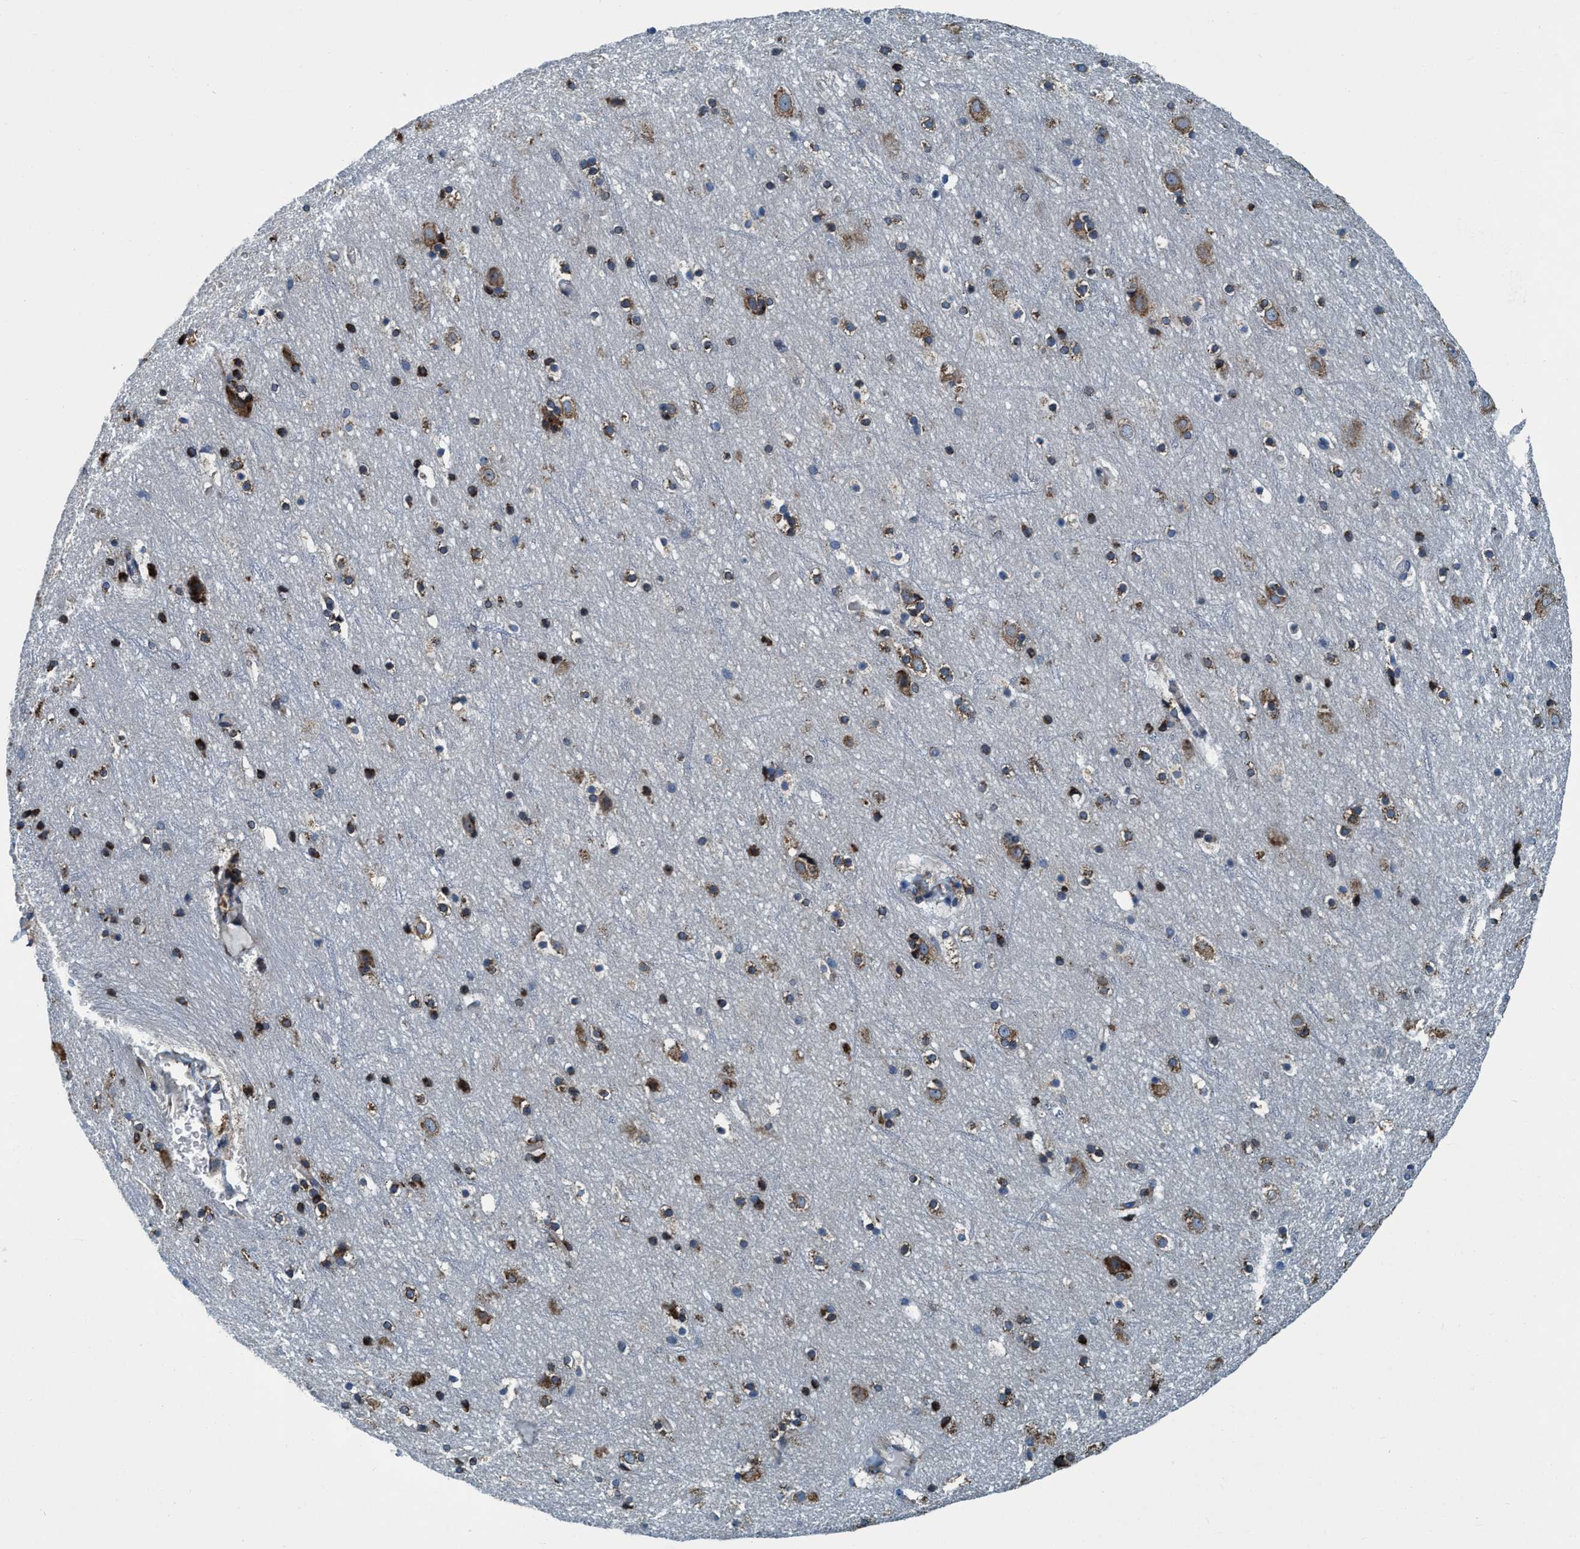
{"staining": {"intensity": "weak", "quantity": "25%-75%", "location": "cytoplasmic/membranous"}, "tissue": "cerebral cortex", "cell_type": "Endothelial cells", "image_type": "normal", "snomed": [{"axis": "morphology", "description": "Normal tissue, NOS"}, {"axis": "topography", "description": "Cerebral cortex"}], "caption": "Protein staining of normal cerebral cortex reveals weak cytoplasmic/membranous staining in about 25%-75% of endothelial cells. (Stains: DAB (3,3'-diaminobenzidine) in brown, nuclei in blue, Microscopy: brightfield microscopy at high magnification).", "gene": "ARMC9", "patient": {"sex": "male", "age": 45}}